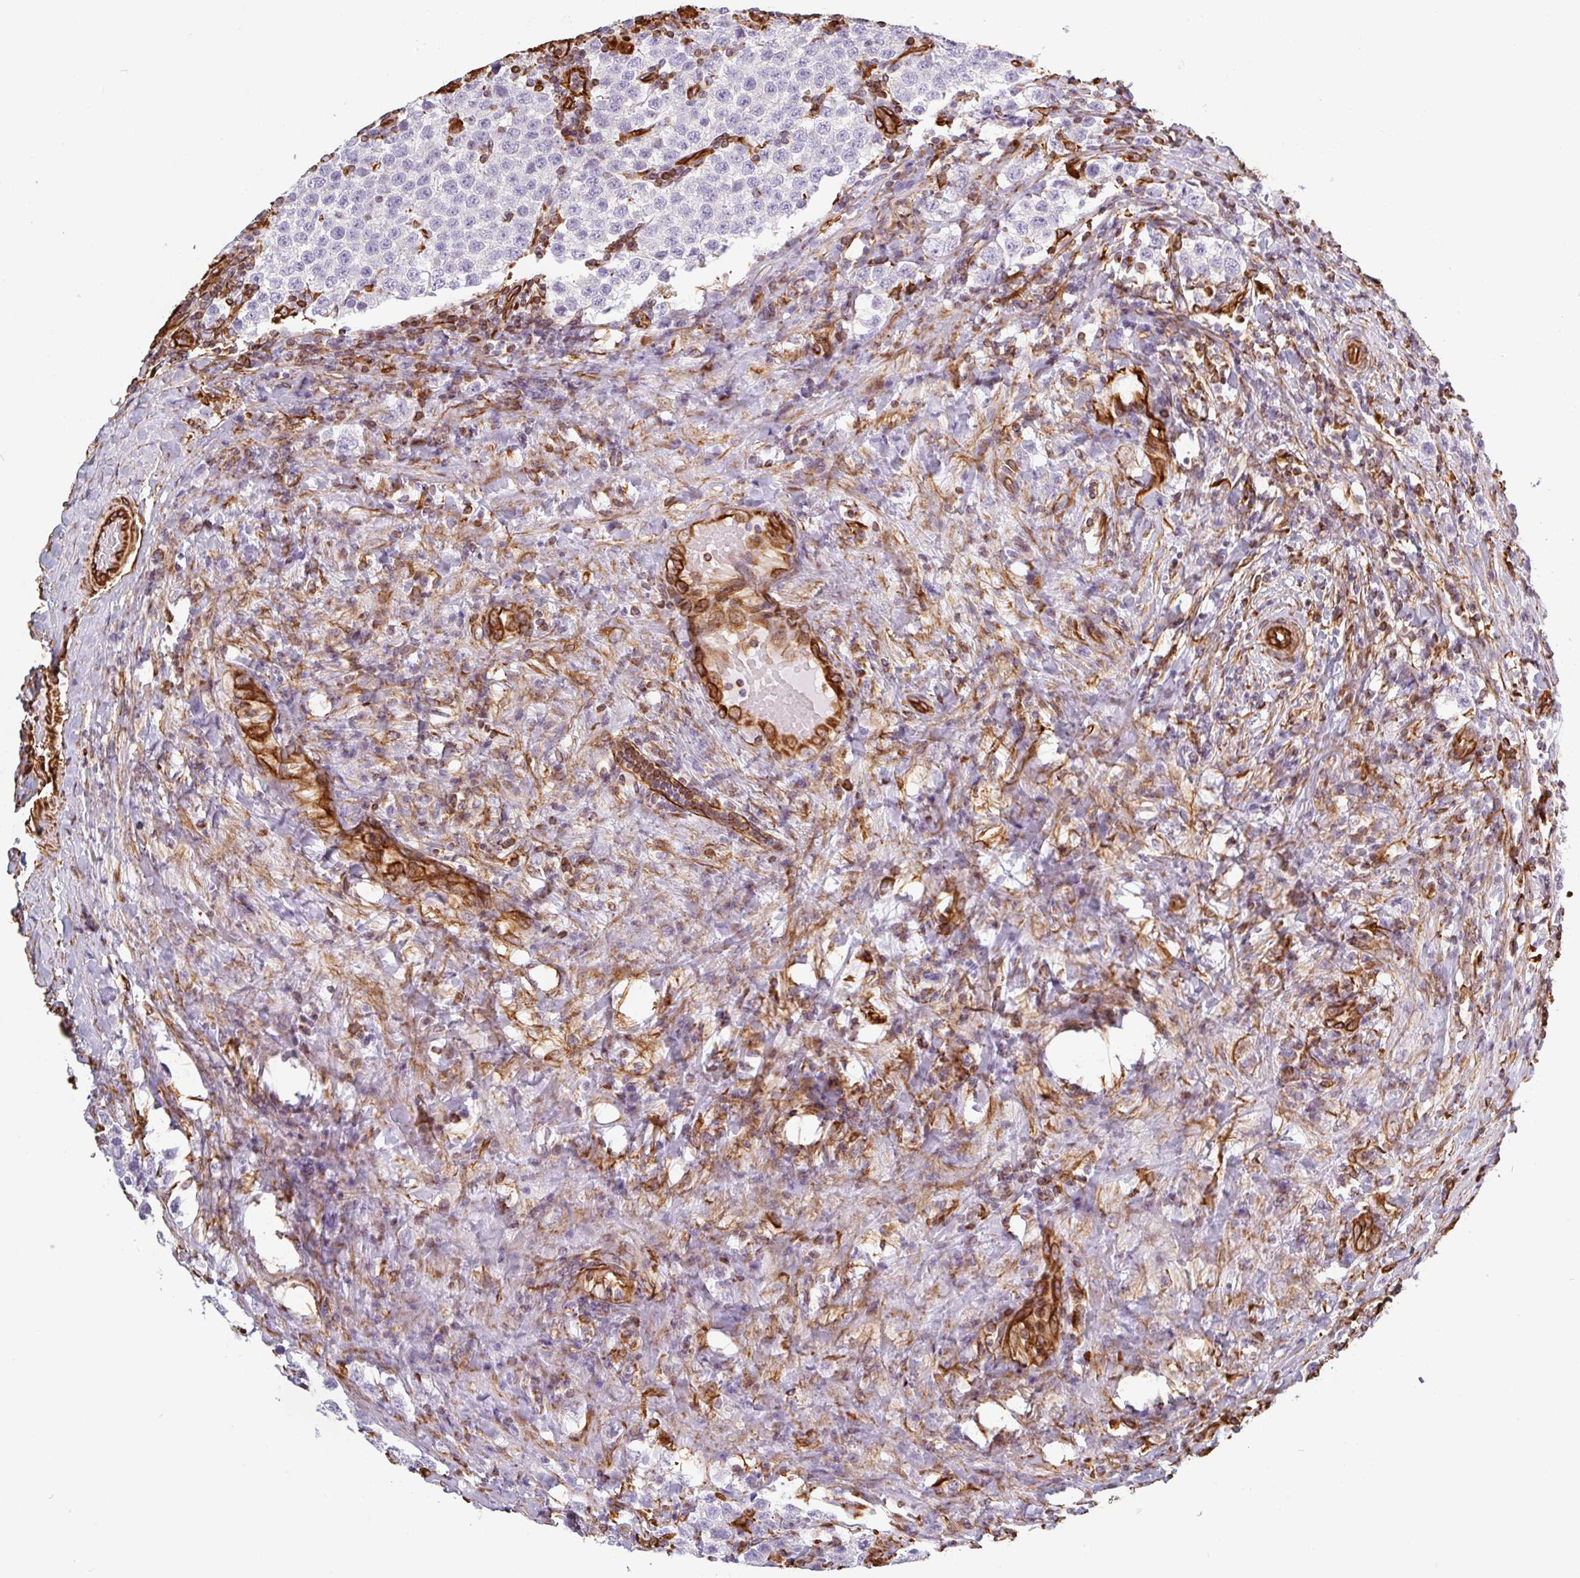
{"staining": {"intensity": "negative", "quantity": "none", "location": "none"}, "tissue": "testis cancer", "cell_type": "Tumor cells", "image_type": "cancer", "snomed": [{"axis": "morphology", "description": "Seminoma, NOS"}, {"axis": "topography", "description": "Testis"}], "caption": "Tumor cells show no significant protein staining in seminoma (testis). (Brightfield microscopy of DAB (3,3'-diaminobenzidine) IHC at high magnification).", "gene": "PPFIA1", "patient": {"sex": "male", "age": 34}}